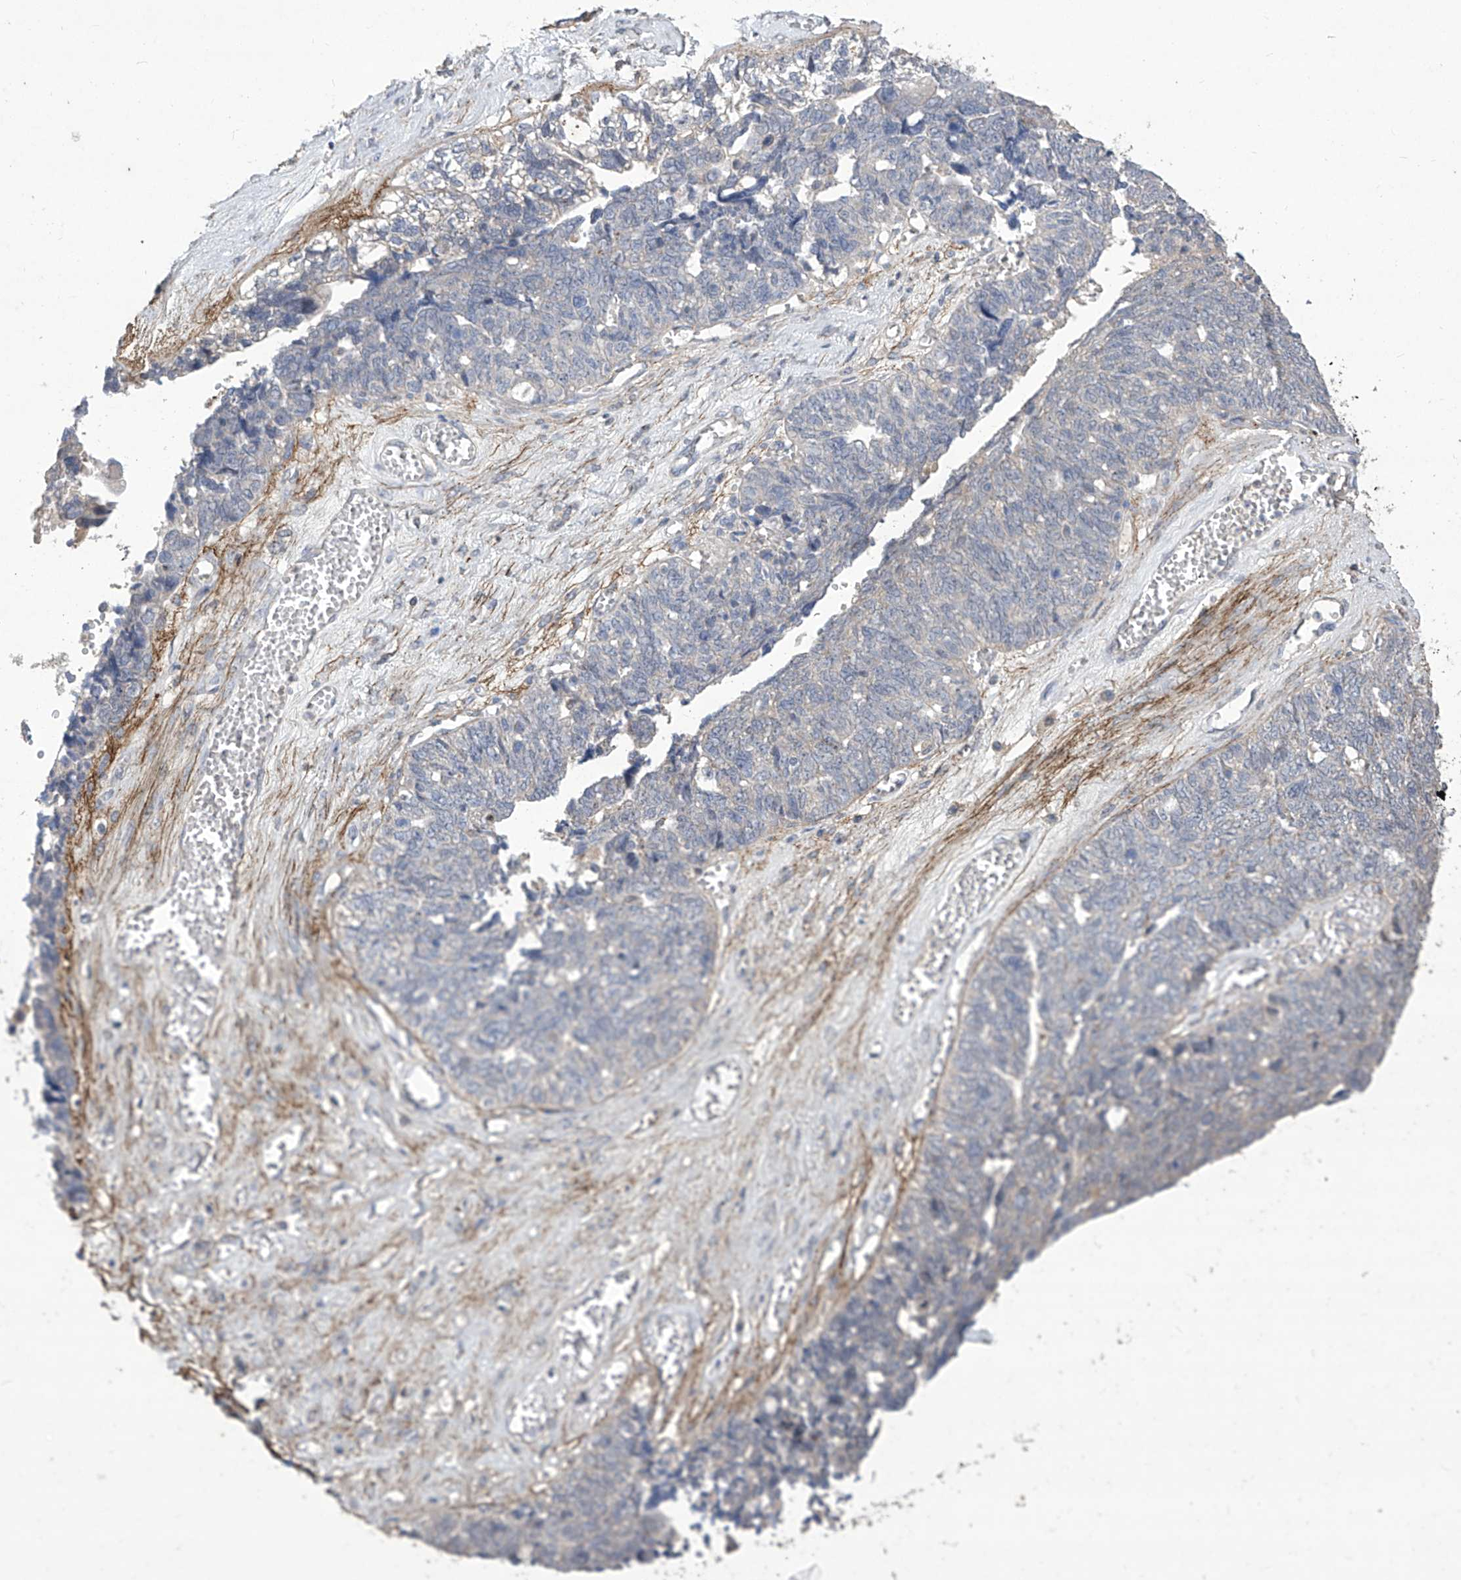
{"staining": {"intensity": "negative", "quantity": "none", "location": "none"}, "tissue": "ovarian cancer", "cell_type": "Tumor cells", "image_type": "cancer", "snomed": [{"axis": "morphology", "description": "Cystadenocarcinoma, serous, NOS"}, {"axis": "topography", "description": "Ovary"}], "caption": "Tumor cells show no significant protein positivity in serous cystadenocarcinoma (ovarian). The staining is performed using DAB (3,3'-diaminobenzidine) brown chromogen with nuclei counter-stained in using hematoxylin.", "gene": "TXNIP", "patient": {"sex": "female", "age": 79}}